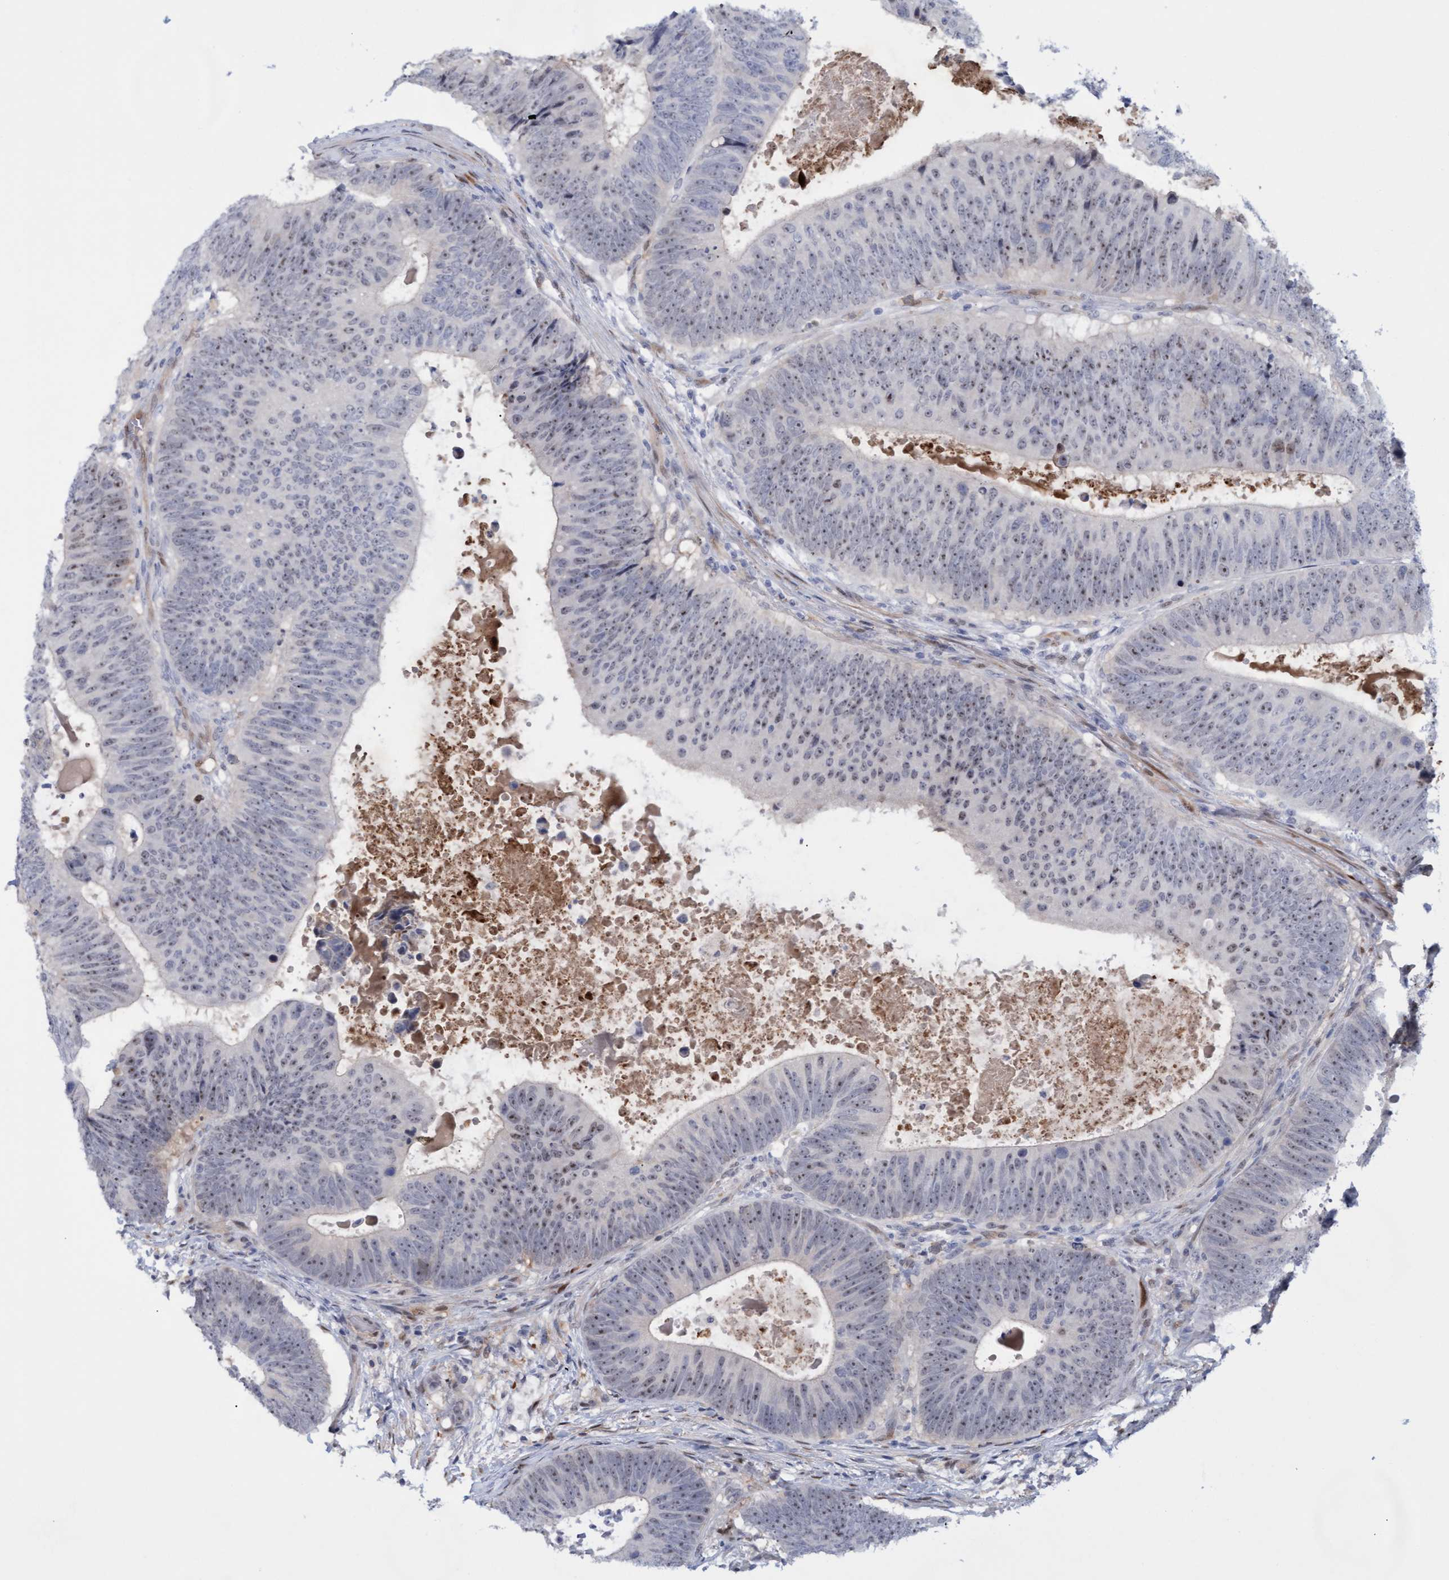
{"staining": {"intensity": "weak", "quantity": ">75%", "location": "nuclear"}, "tissue": "colorectal cancer", "cell_type": "Tumor cells", "image_type": "cancer", "snomed": [{"axis": "morphology", "description": "Adenocarcinoma, NOS"}, {"axis": "topography", "description": "Colon"}], "caption": "Protein analysis of adenocarcinoma (colorectal) tissue displays weak nuclear staining in about >75% of tumor cells. The protein of interest is shown in brown color, while the nuclei are stained blue.", "gene": "PINX1", "patient": {"sex": "male", "age": 56}}